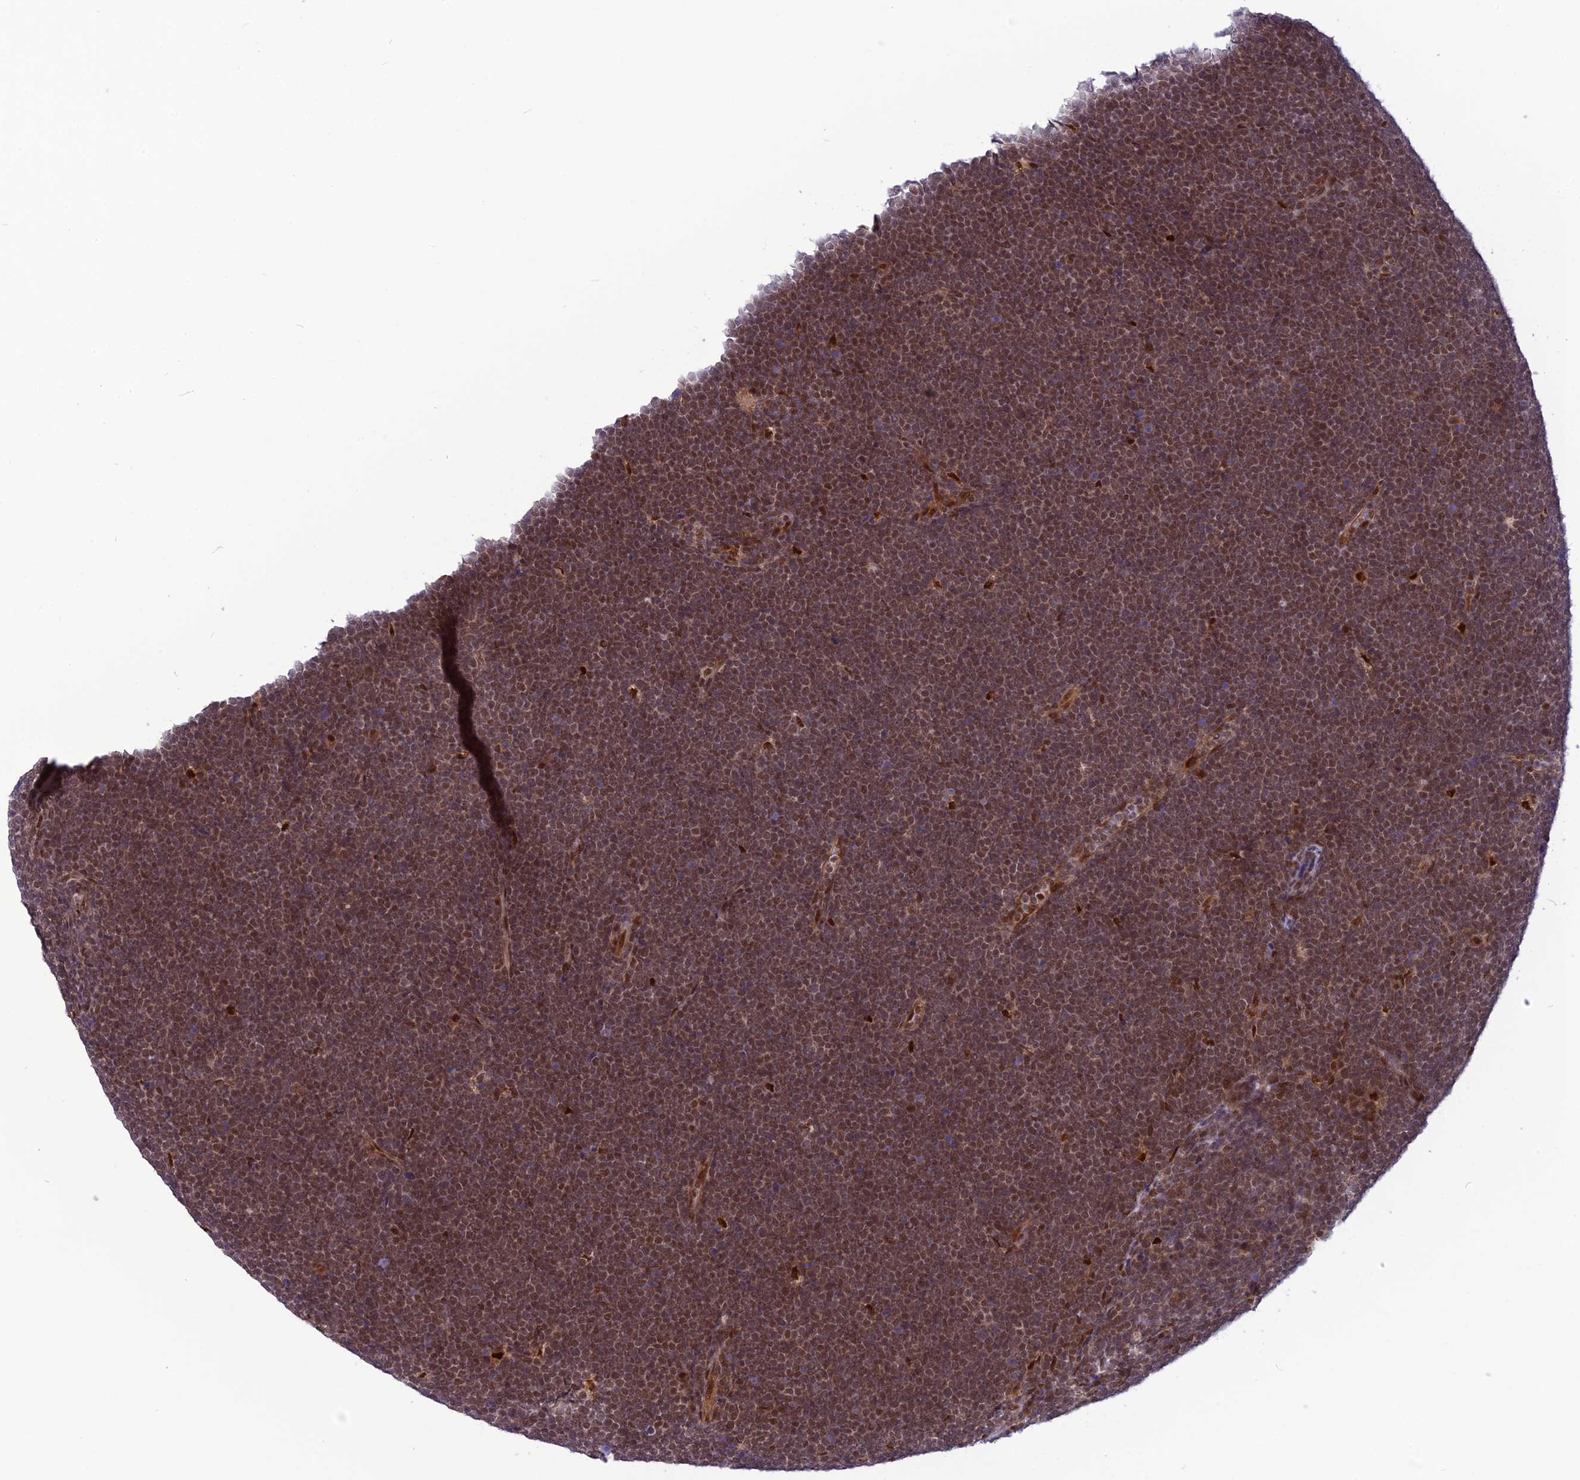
{"staining": {"intensity": "moderate", "quantity": ">75%", "location": "nuclear"}, "tissue": "lymphoma", "cell_type": "Tumor cells", "image_type": "cancer", "snomed": [{"axis": "morphology", "description": "Malignant lymphoma, non-Hodgkin's type, High grade"}, {"axis": "topography", "description": "Lymph node"}], "caption": "Human malignant lymphoma, non-Hodgkin's type (high-grade) stained for a protein (brown) shows moderate nuclear positive staining in about >75% of tumor cells.", "gene": "RTRAF", "patient": {"sex": "male", "age": 13}}